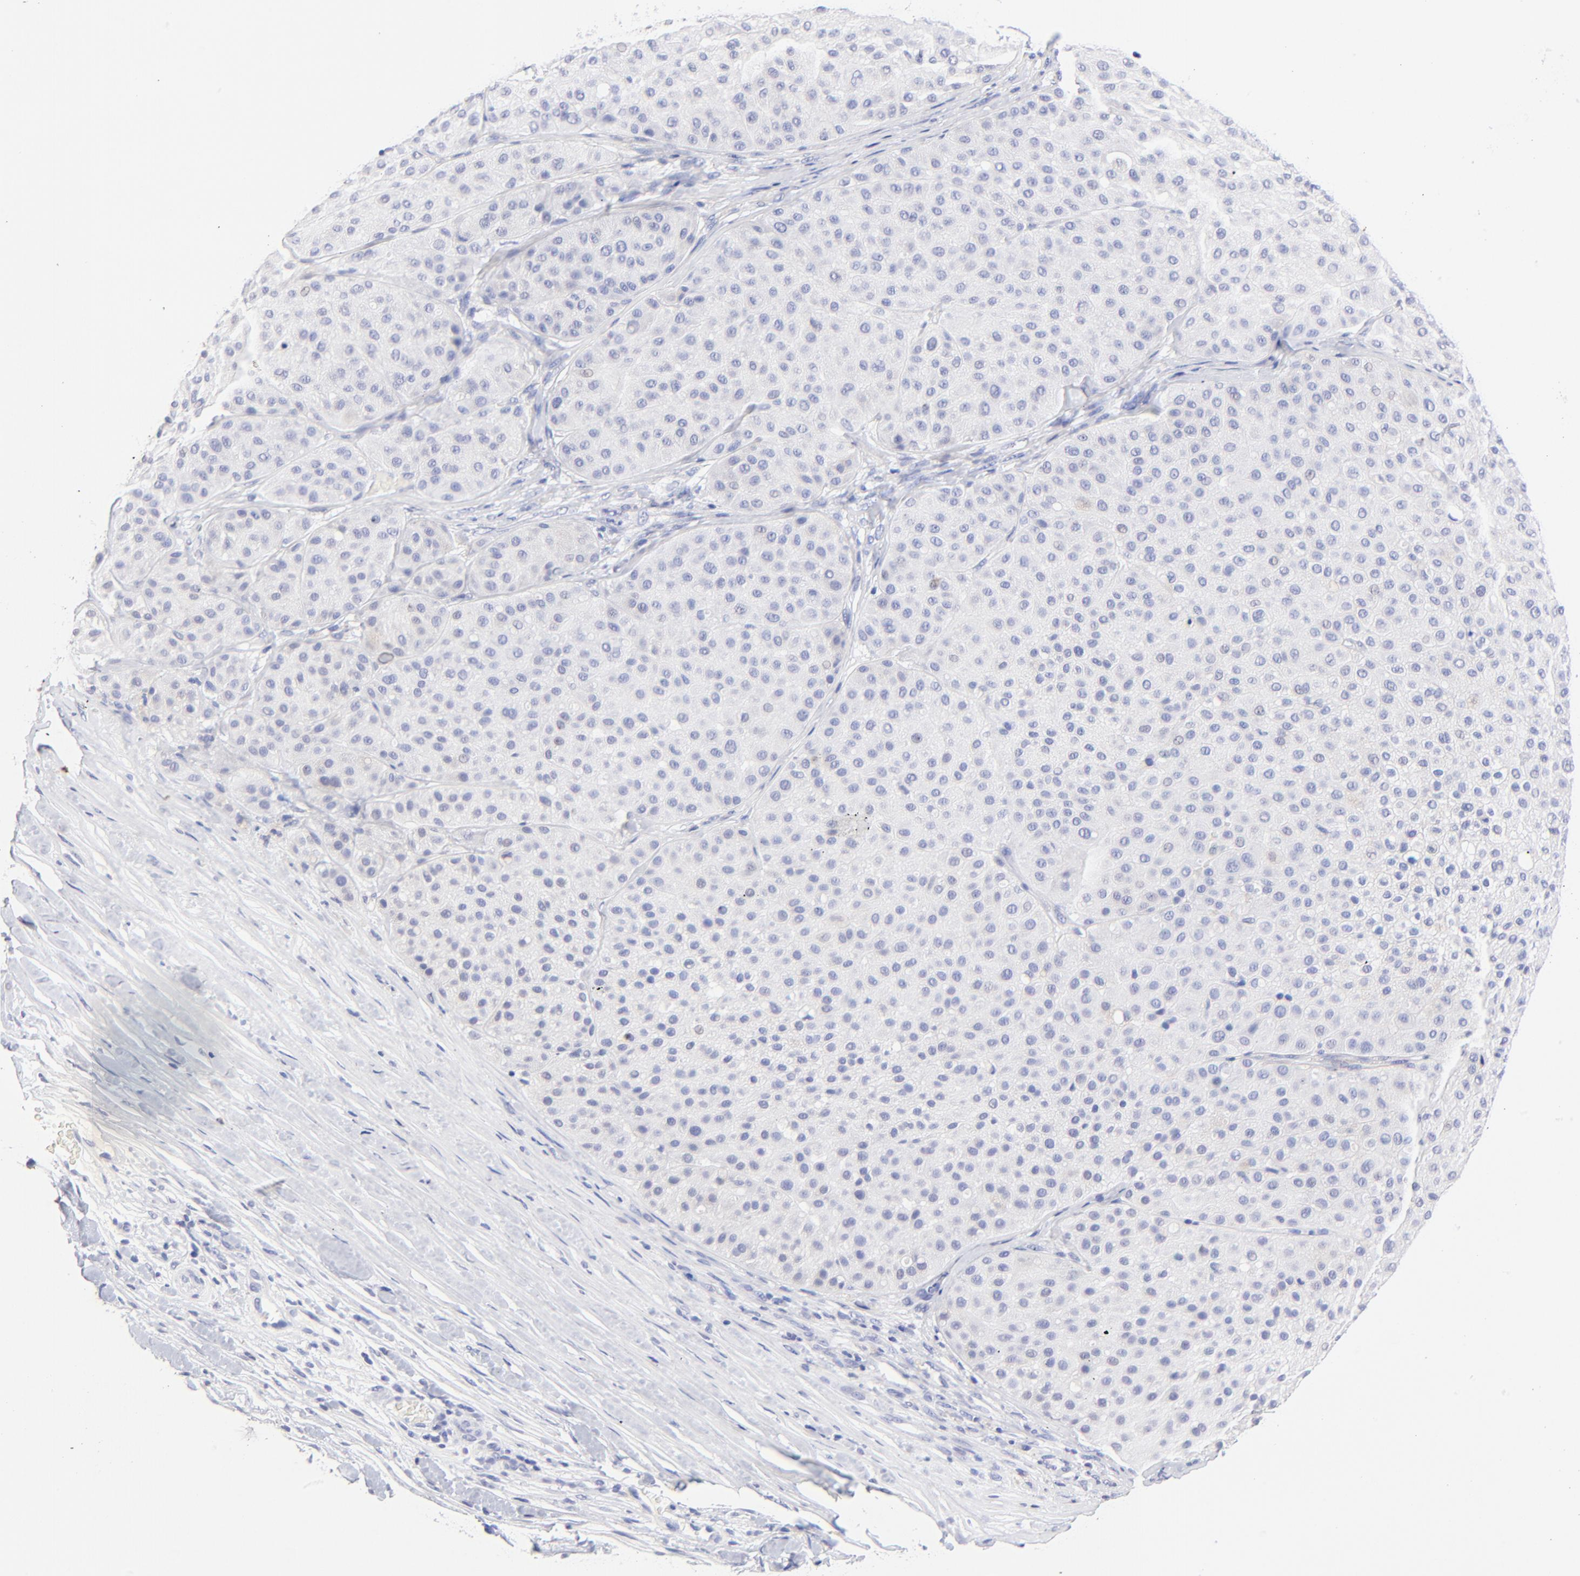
{"staining": {"intensity": "negative", "quantity": "none", "location": "none"}, "tissue": "melanoma", "cell_type": "Tumor cells", "image_type": "cancer", "snomed": [{"axis": "morphology", "description": "Normal tissue, NOS"}, {"axis": "morphology", "description": "Malignant melanoma, Metastatic site"}, {"axis": "topography", "description": "Skin"}], "caption": "A histopathology image of human melanoma is negative for staining in tumor cells.", "gene": "HORMAD2", "patient": {"sex": "male", "age": 41}}